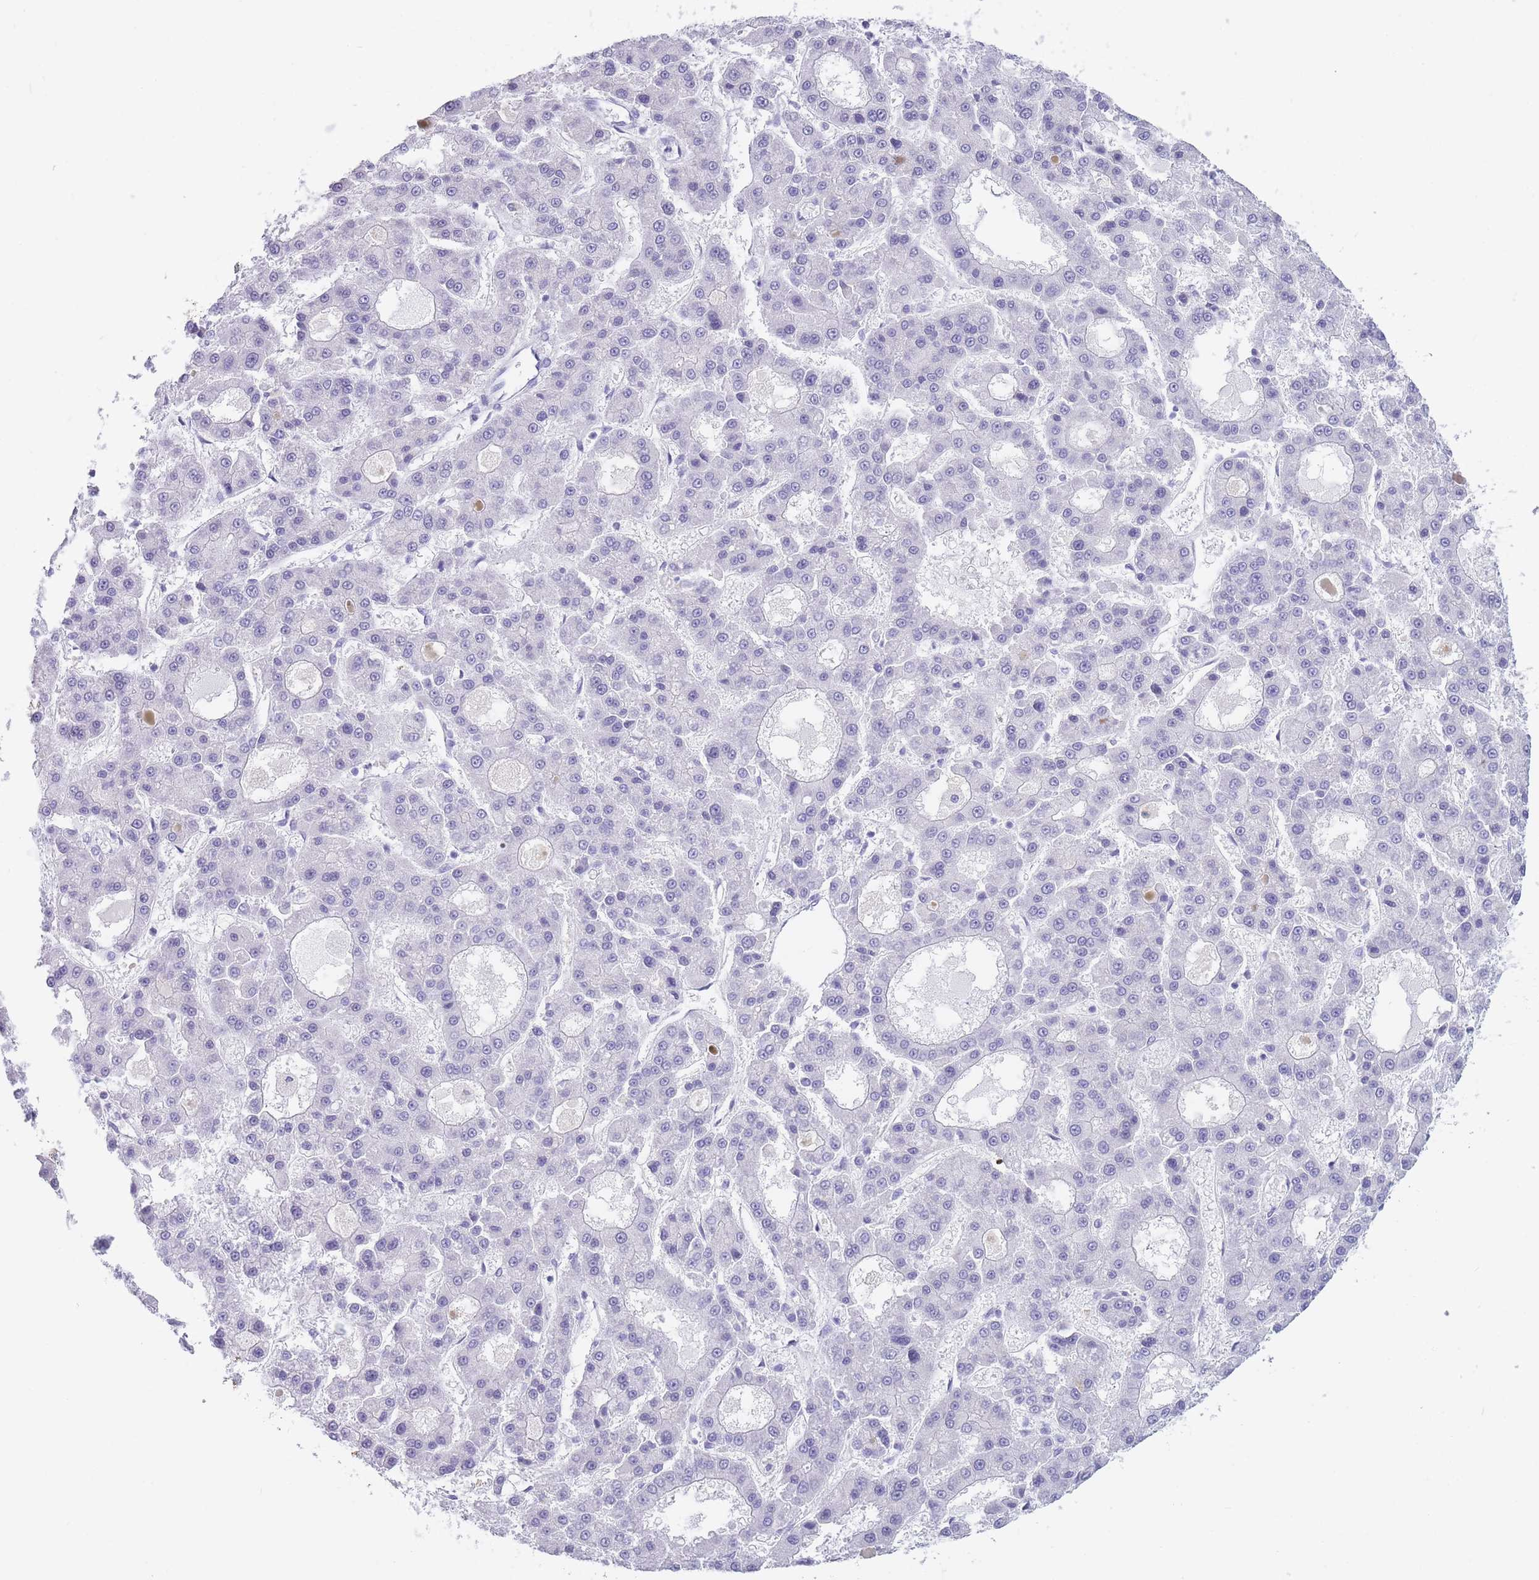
{"staining": {"intensity": "negative", "quantity": "none", "location": "none"}, "tissue": "liver cancer", "cell_type": "Tumor cells", "image_type": "cancer", "snomed": [{"axis": "morphology", "description": "Carcinoma, Hepatocellular, NOS"}, {"axis": "topography", "description": "Liver"}], "caption": "Micrograph shows no significant protein expression in tumor cells of hepatocellular carcinoma (liver). (Stains: DAB (3,3'-diaminobenzidine) immunohistochemistry with hematoxylin counter stain, Microscopy: brightfield microscopy at high magnification).", "gene": "TNFSF11", "patient": {"sex": "male", "age": 70}}